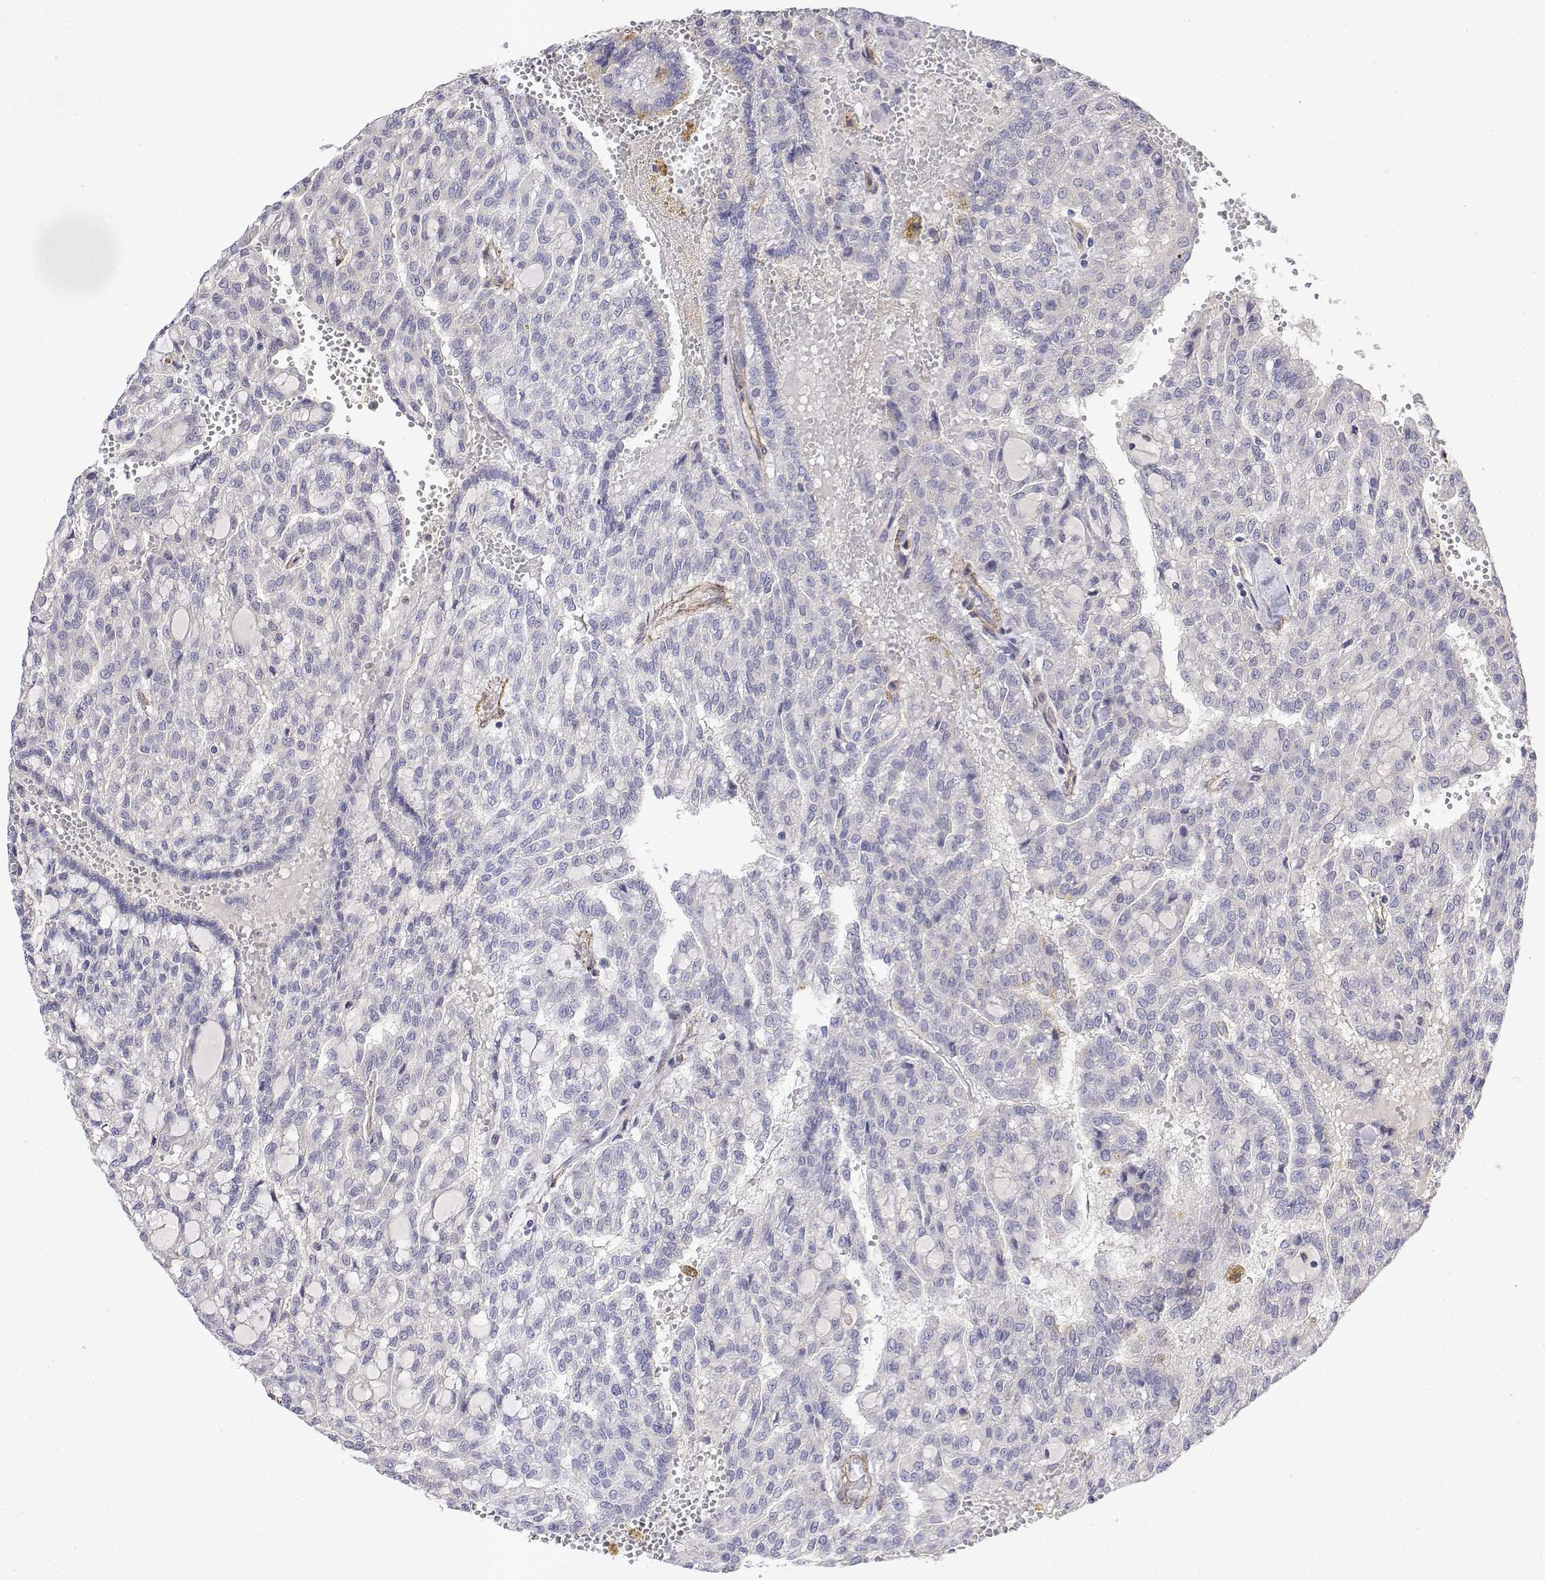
{"staining": {"intensity": "negative", "quantity": "none", "location": "none"}, "tissue": "renal cancer", "cell_type": "Tumor cells", "image_type": "cancer", "snomed": [{"axis": "morphology", "description": "Adenocarcinoma, NOS"}, {"axis": "topography", "description": "Kidney"}], "caption": "Immunohistochemistry (IHC) of human renal cancer (adenocarcinoma) demonstrates no positivity in tumor cells.", "gene": "SOWAHD", "patient": {"sex": "male", "age": 63}}